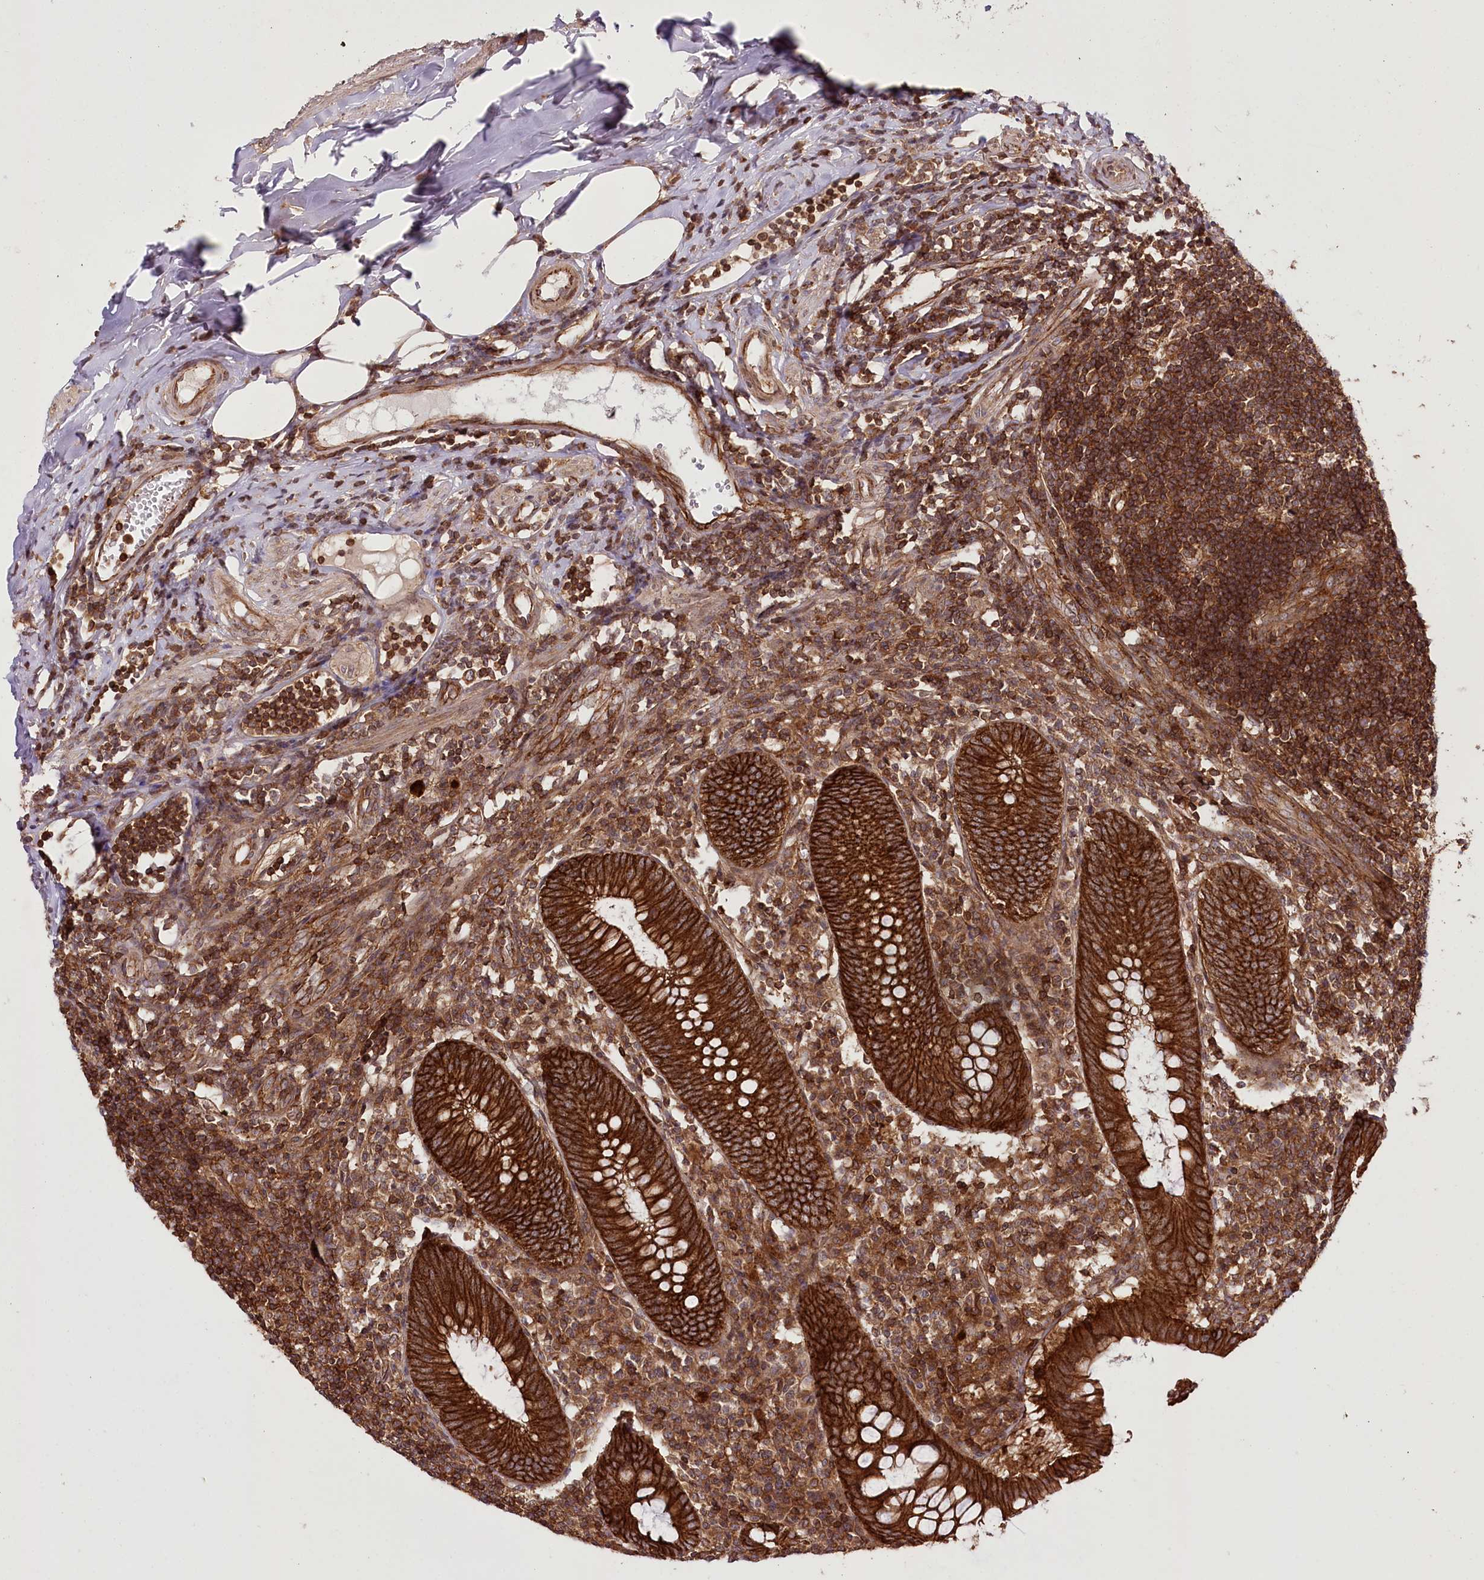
{"staining": {"intensity": "strong", "quantity": ">75%", "location": "cytoplasmic/membranous"}, "tissue": "appendix", "cell_type": "Glandular cells", "image_type": "normal", "snomed": [{"axis": "morphology", "description": "Normal tissue, NOS"}, {"axis": "topography", "description": "Appendix"}], "caption": "Immunohistochemistry (IHC) of unremarkable human appendix shows high levels of strong cytoplasmic/membranous expression in approximately >75% of glandular cells.", "gene": "DHX29", "patient": {"sex": "female", "age": 54}}